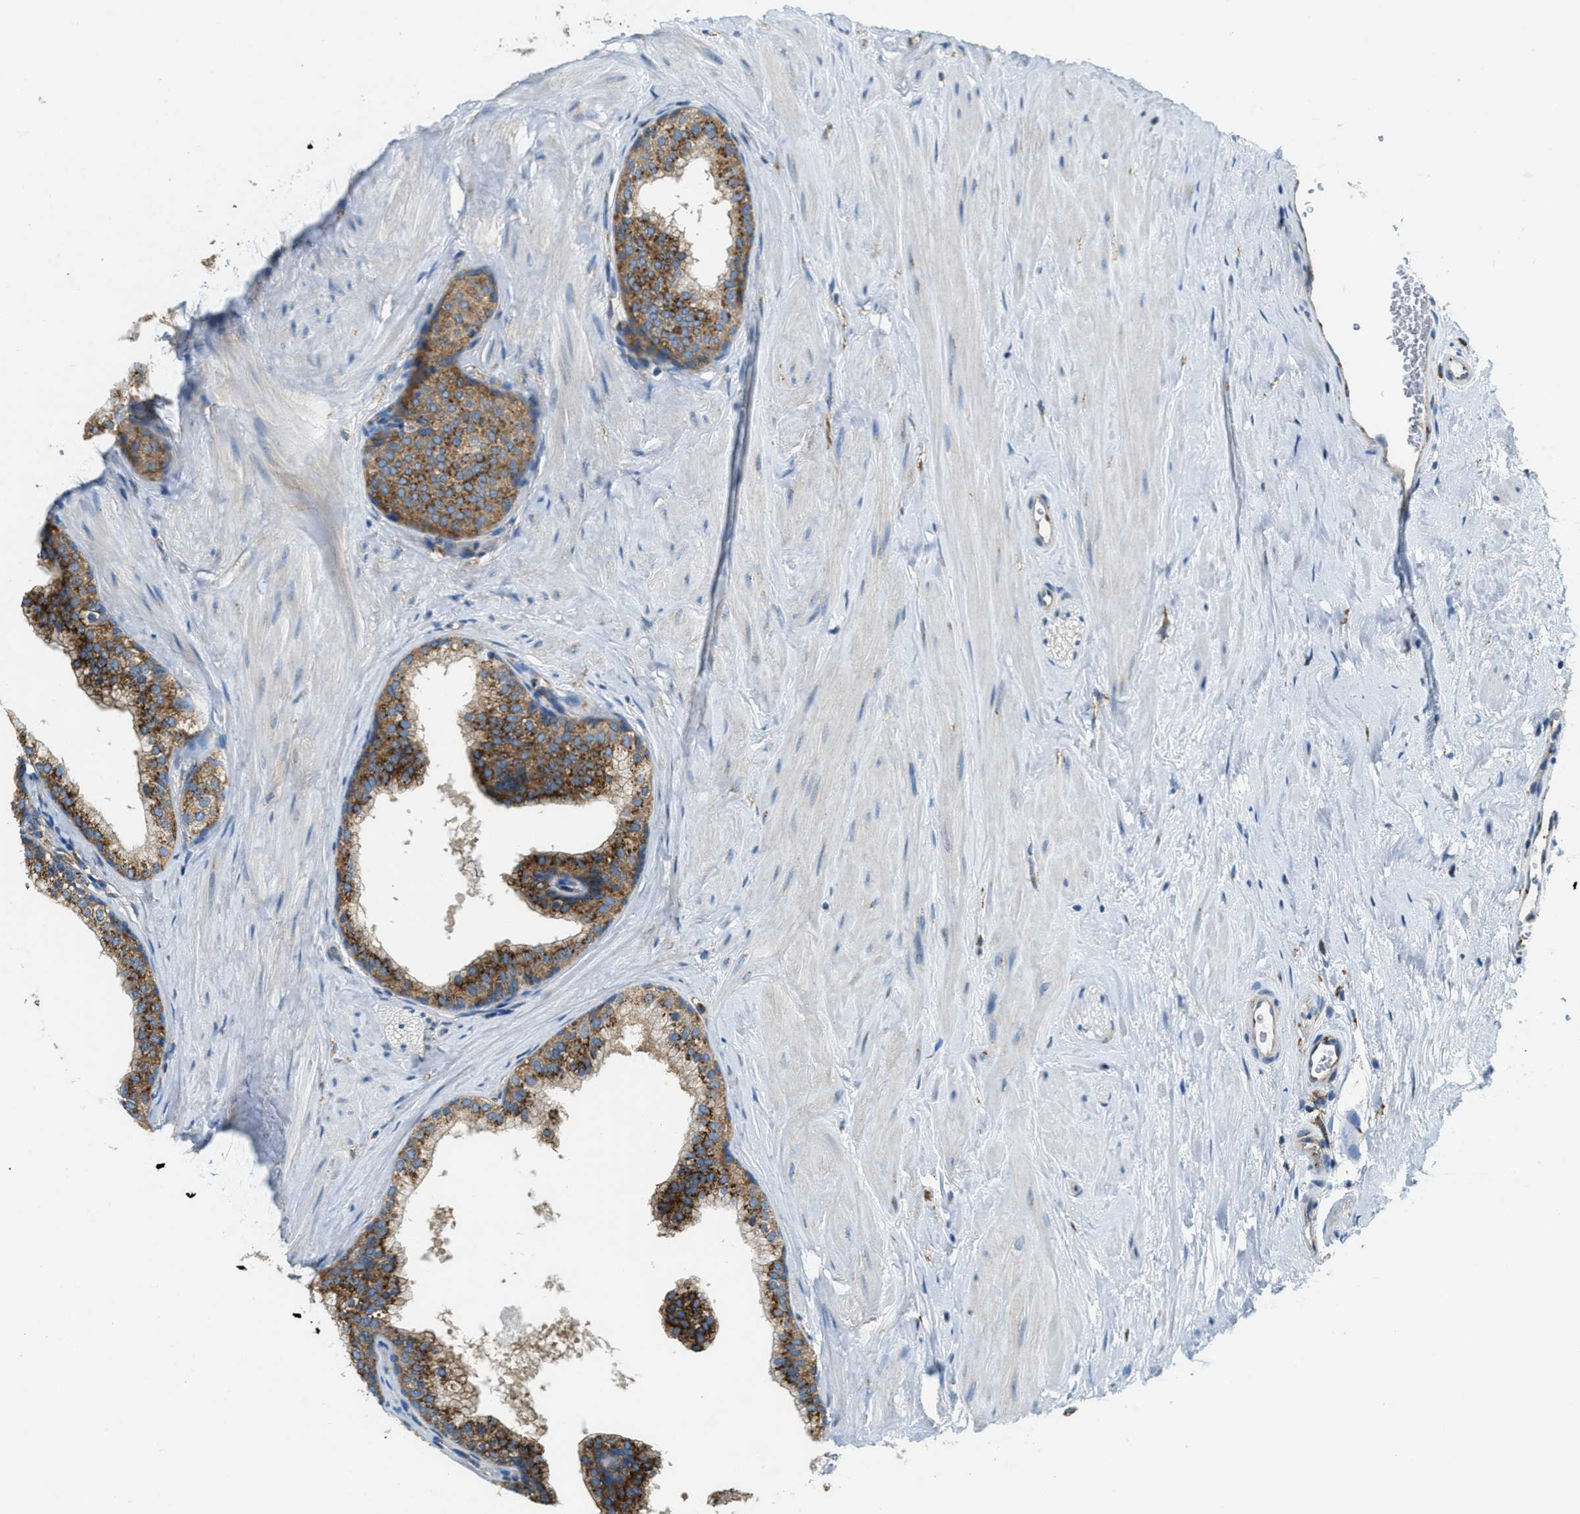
{"staining": {"intensity": "strong", "quantity": ">75%", "location": "cytoplasmic/membranous"}, "tissue": "prostate", "cell_type": "Glandular cells", "image_type": "normal", "snomed": [{"axis": "morphology", "description": "Normal tissue, NOS"}, {"axis": "topography", "description": "Prostate"}], "caption": "This image exhibits benign prostate stained with immunohistochemistry to label a protein in brown. The cytoplasmic/membranous of glandular cells show strong positivity for the protein. Nuclei are counter-stained blue.", "gene": "AP2B1", "patient": {"sex": "male", "age": 60}}